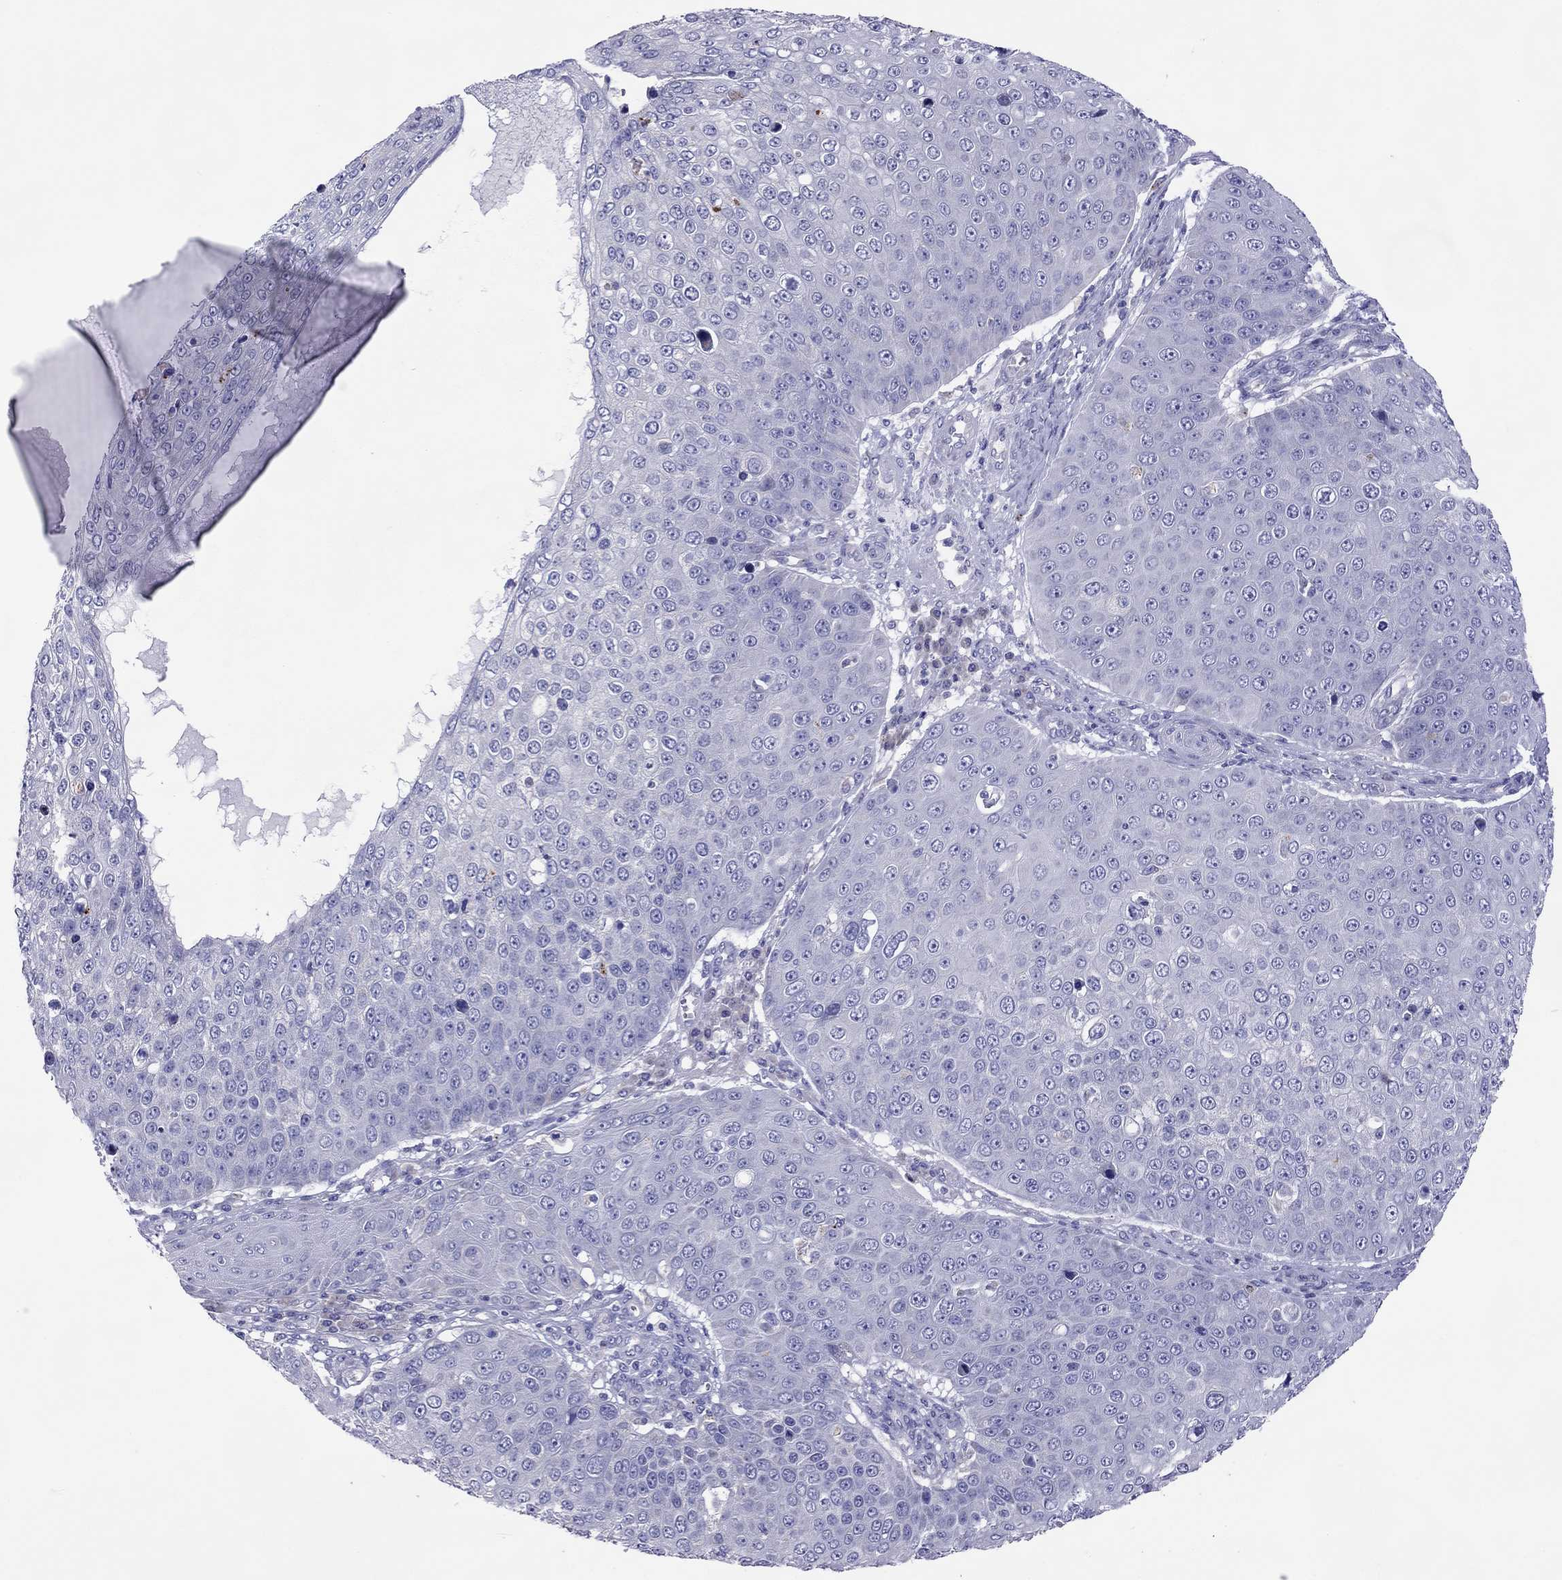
{"staining": {"intensity": "negative", "quantity": "none", "location": "none"}, "tissue": "skin cancer", "cell_type": "Tumor cells", "image_type": "cancer", "snomed": [{"axis": "morphology", "description": "Squamous cell carcinoma, NOS"}, {"axis": "topography", "description": "Skin"}], "caption": "Tumor cells are negative for brown protein staining in skin cancer.", "gene": "COL9A1", "patient": {"sex": "male", "age": 71}}